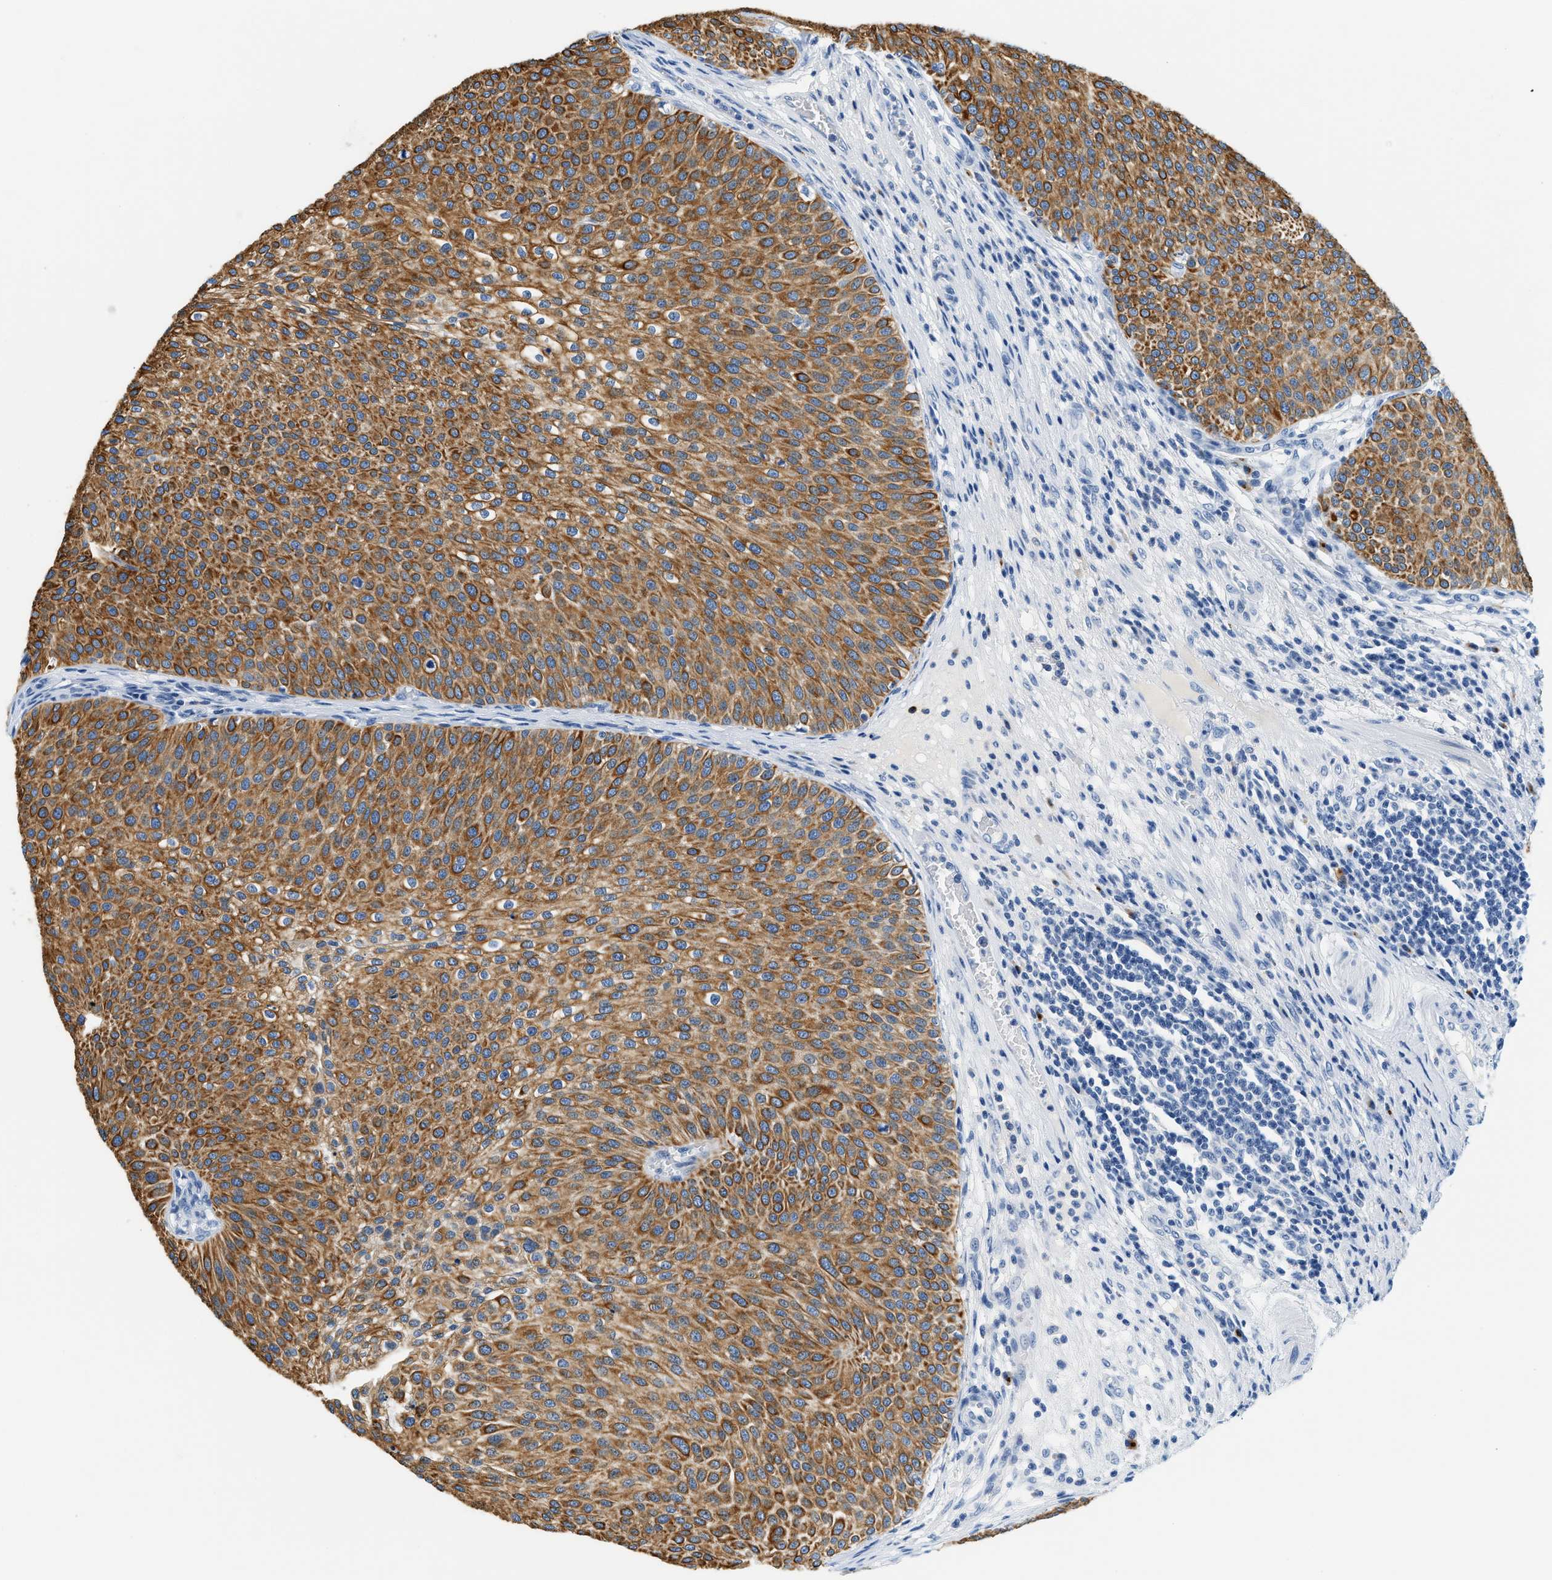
{"staining": {"intensity": "strong", "quantity": ">75%", "location": "cytoplasmic/membranous"}, "tissue": "urothelial cancer", "cell_type": "Tumor cells", "image_type": "cancer", "snomed": [{"axis": "morphology", "description": "Urothelial carcinoma, Low grade"}, {"axis": "topography", "description": "Smooth muscle"}, {"axis": "topography", "description": "Urinary bladder"}], "caption": "Strong cytoplasmic/membranous staining for a protein is appreciated in about >75% of tumor cells of urothelial carcinoma (low-grade) using immunohistochemistry (IHC).", "gene": "STXBP2", "patient": {"sex": "male", "age": 60}}